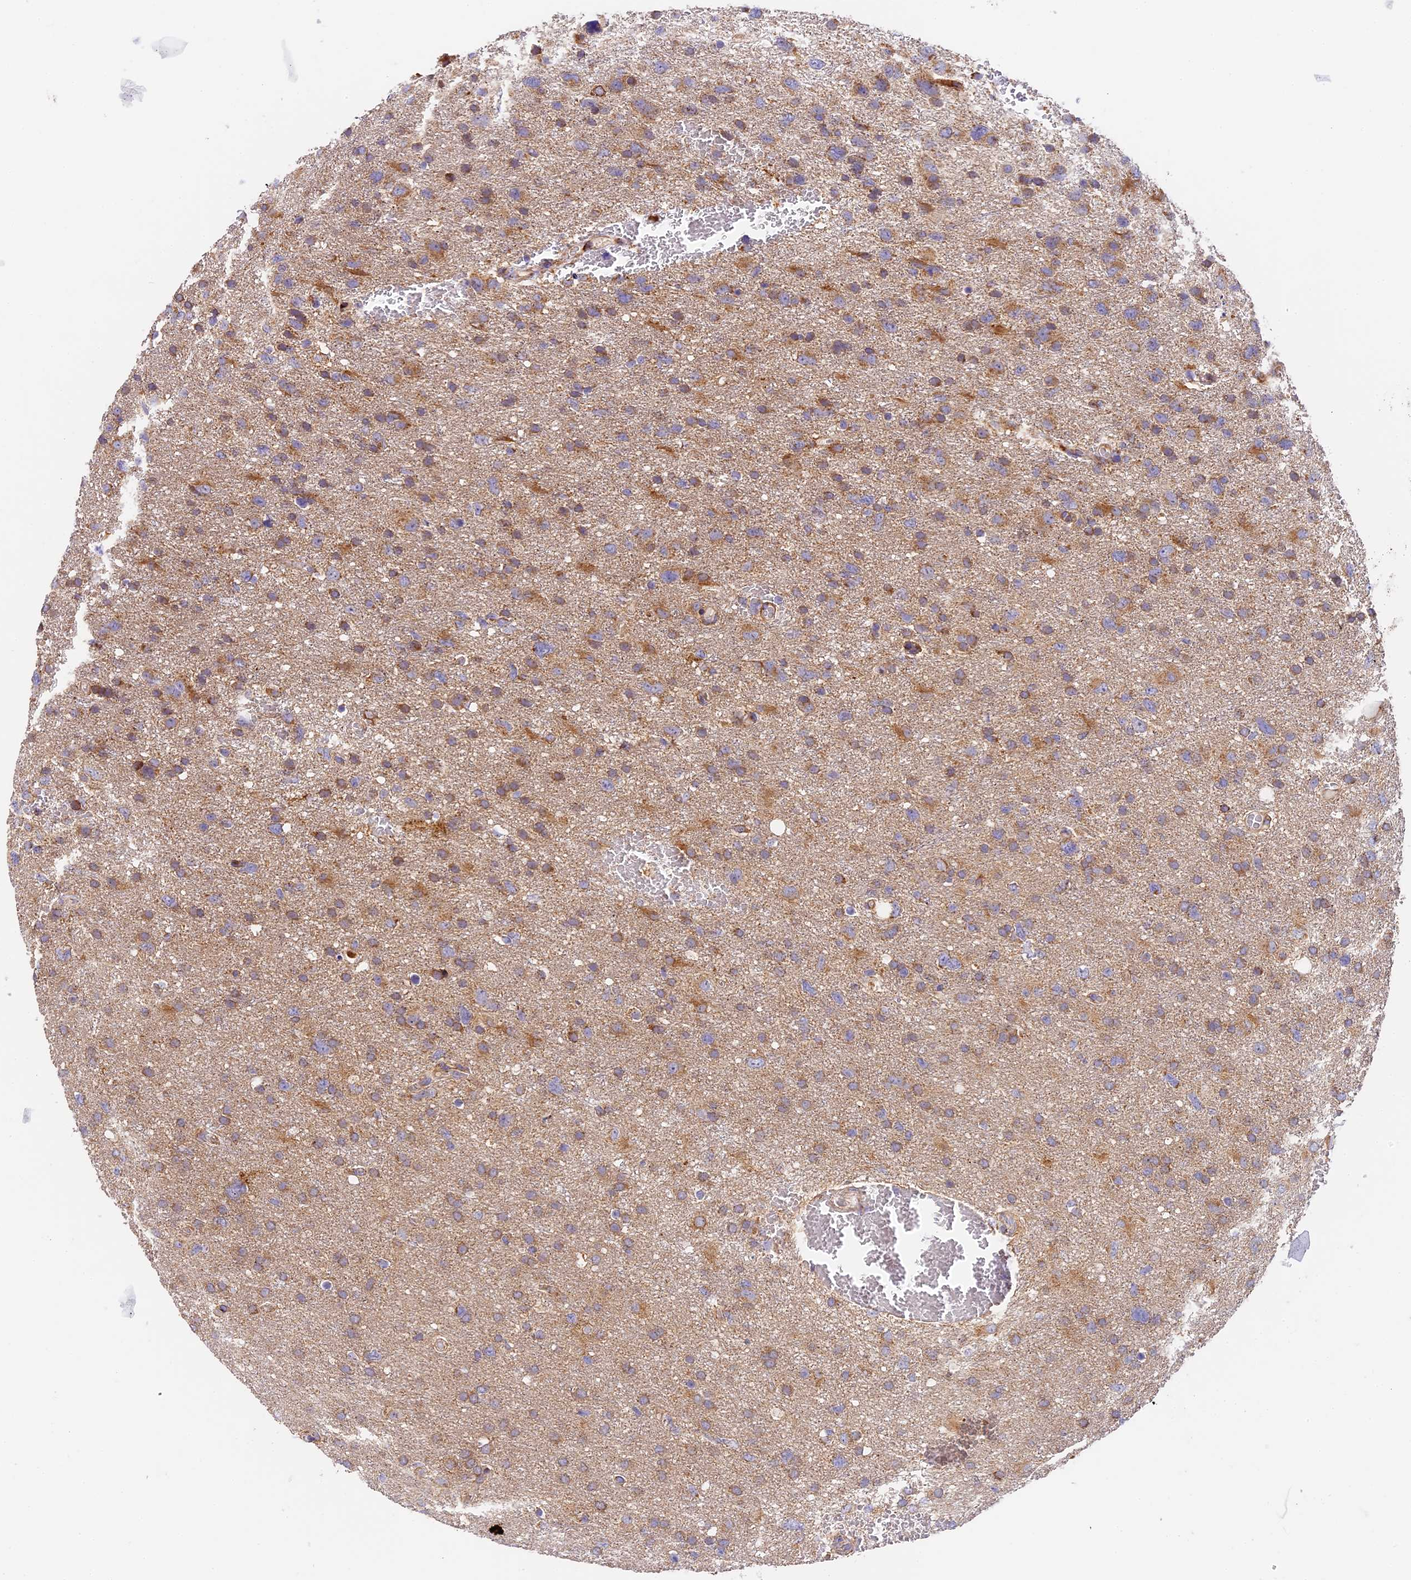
{"staining": {"intensity": "moderate", "quantity": ">75%", "location": "cytoplasmic/membranous"}, "tissue": "glioma", "cell_type": "Tumor cells", "image_type": "cancer", "snomed": [{"axis": "morphology", "description": "Glioma, malignant, High grade"}, {"axis": "topography", "description": "Brain"}], "caption": "Protein expression analysis of human malignant high-grade glioma reveals moderate cytoplasmic/membranous positivity in about >75% of tumor cells.", "gene": "MRAS", "patient": {"sex": "male", "age": 61}}